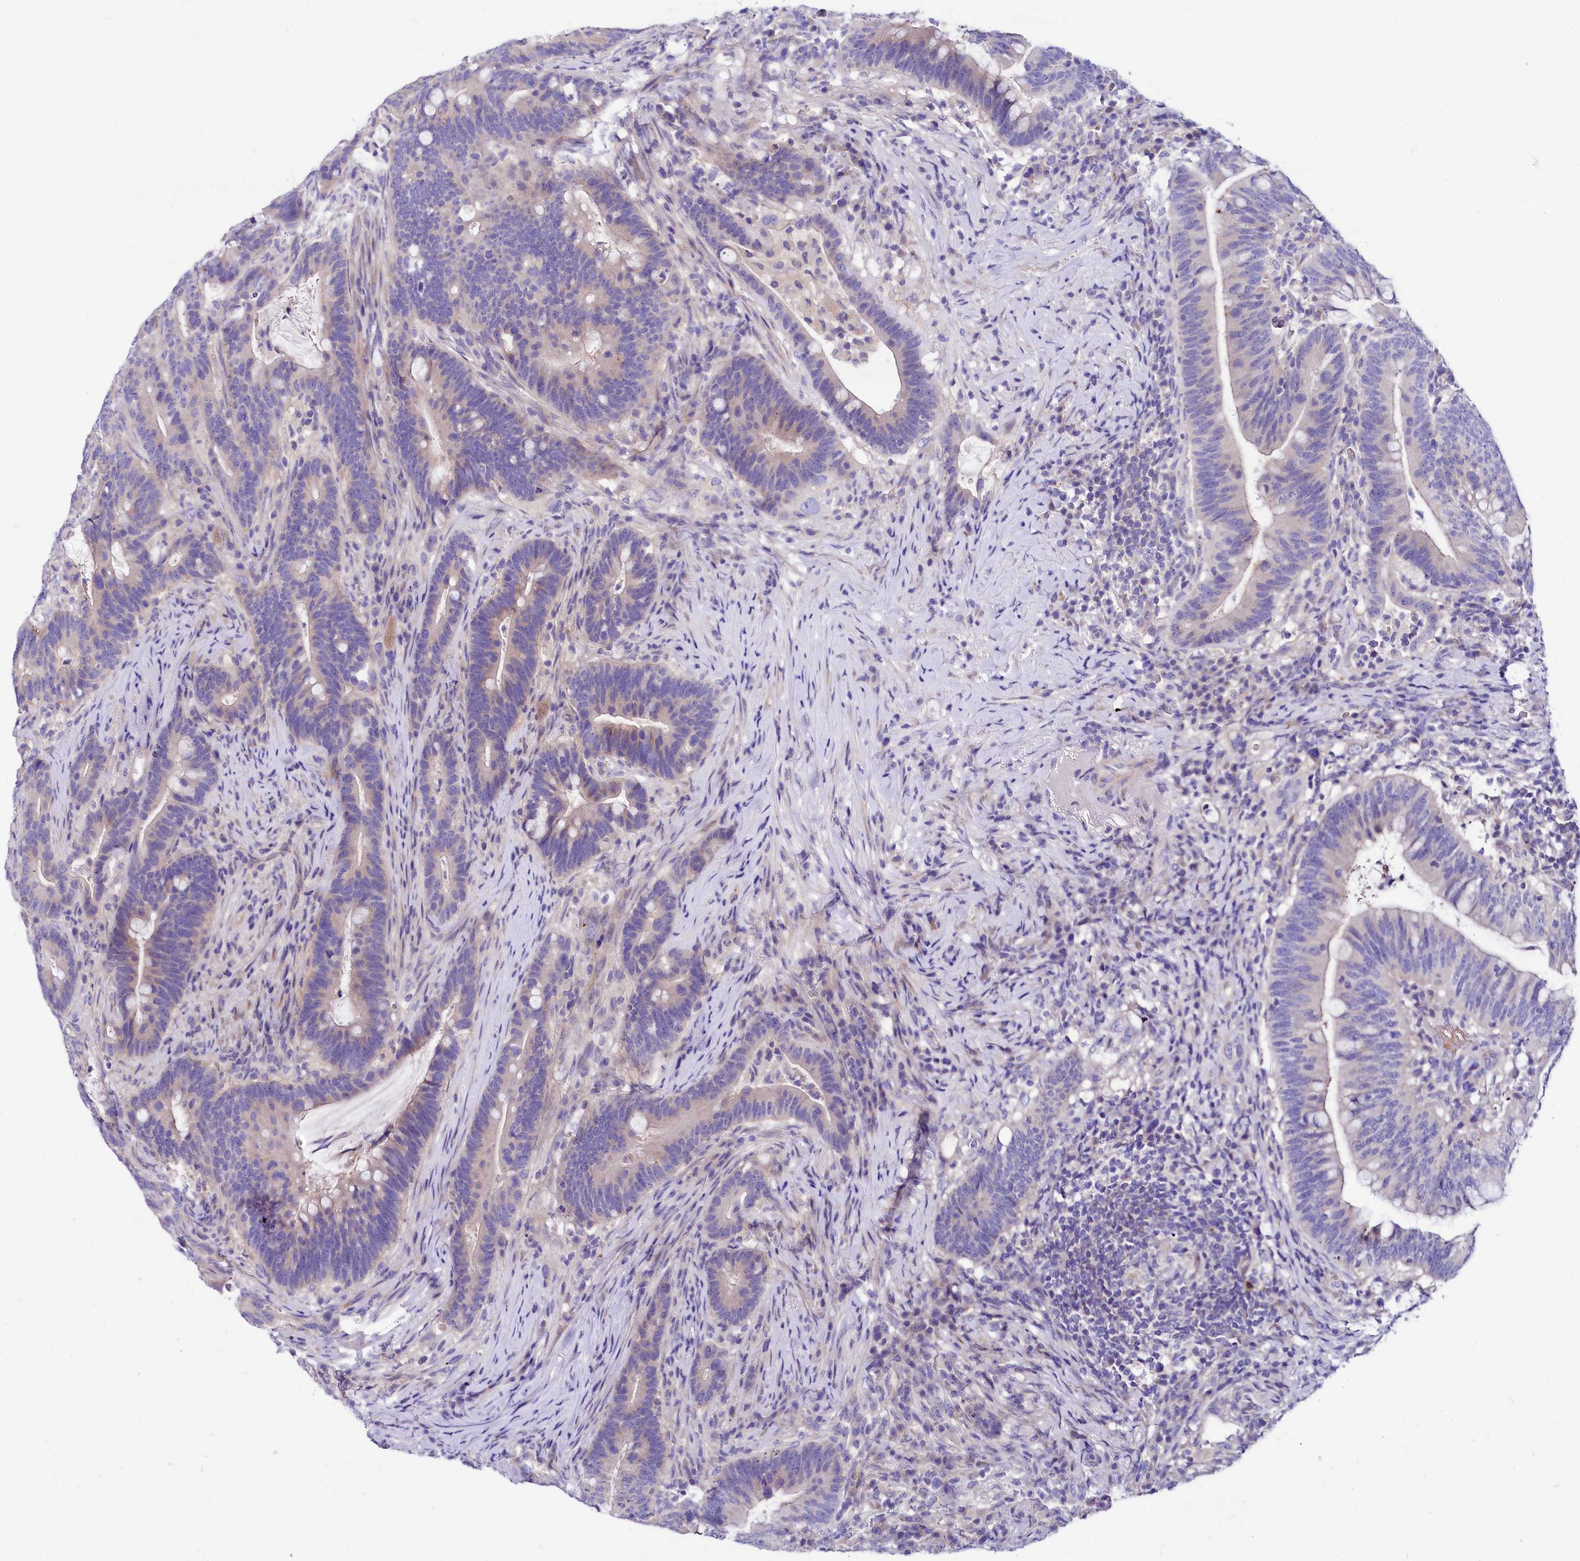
{"staining": {"intensity": "weak", "quantity": "<25%", "location": "cytoplasmic/membranous"}, "tissue": "colorectal cancer", "cell_type": "Tumor cells", "image_type": "cancer", "snomed": [{"axis": "morphology", "description": "Adenocarcinoma, NOS"}, {"axis": "topography", "description": "Colon"}], "caption": "Histopathology image shows no protein positivity in tumor cells of colorectal cancer (adenocarcinoma) tissue. Nuclei are stained in blue.", "gene": "ABHD5", "patient": {"sex": "female", "age": 66}}